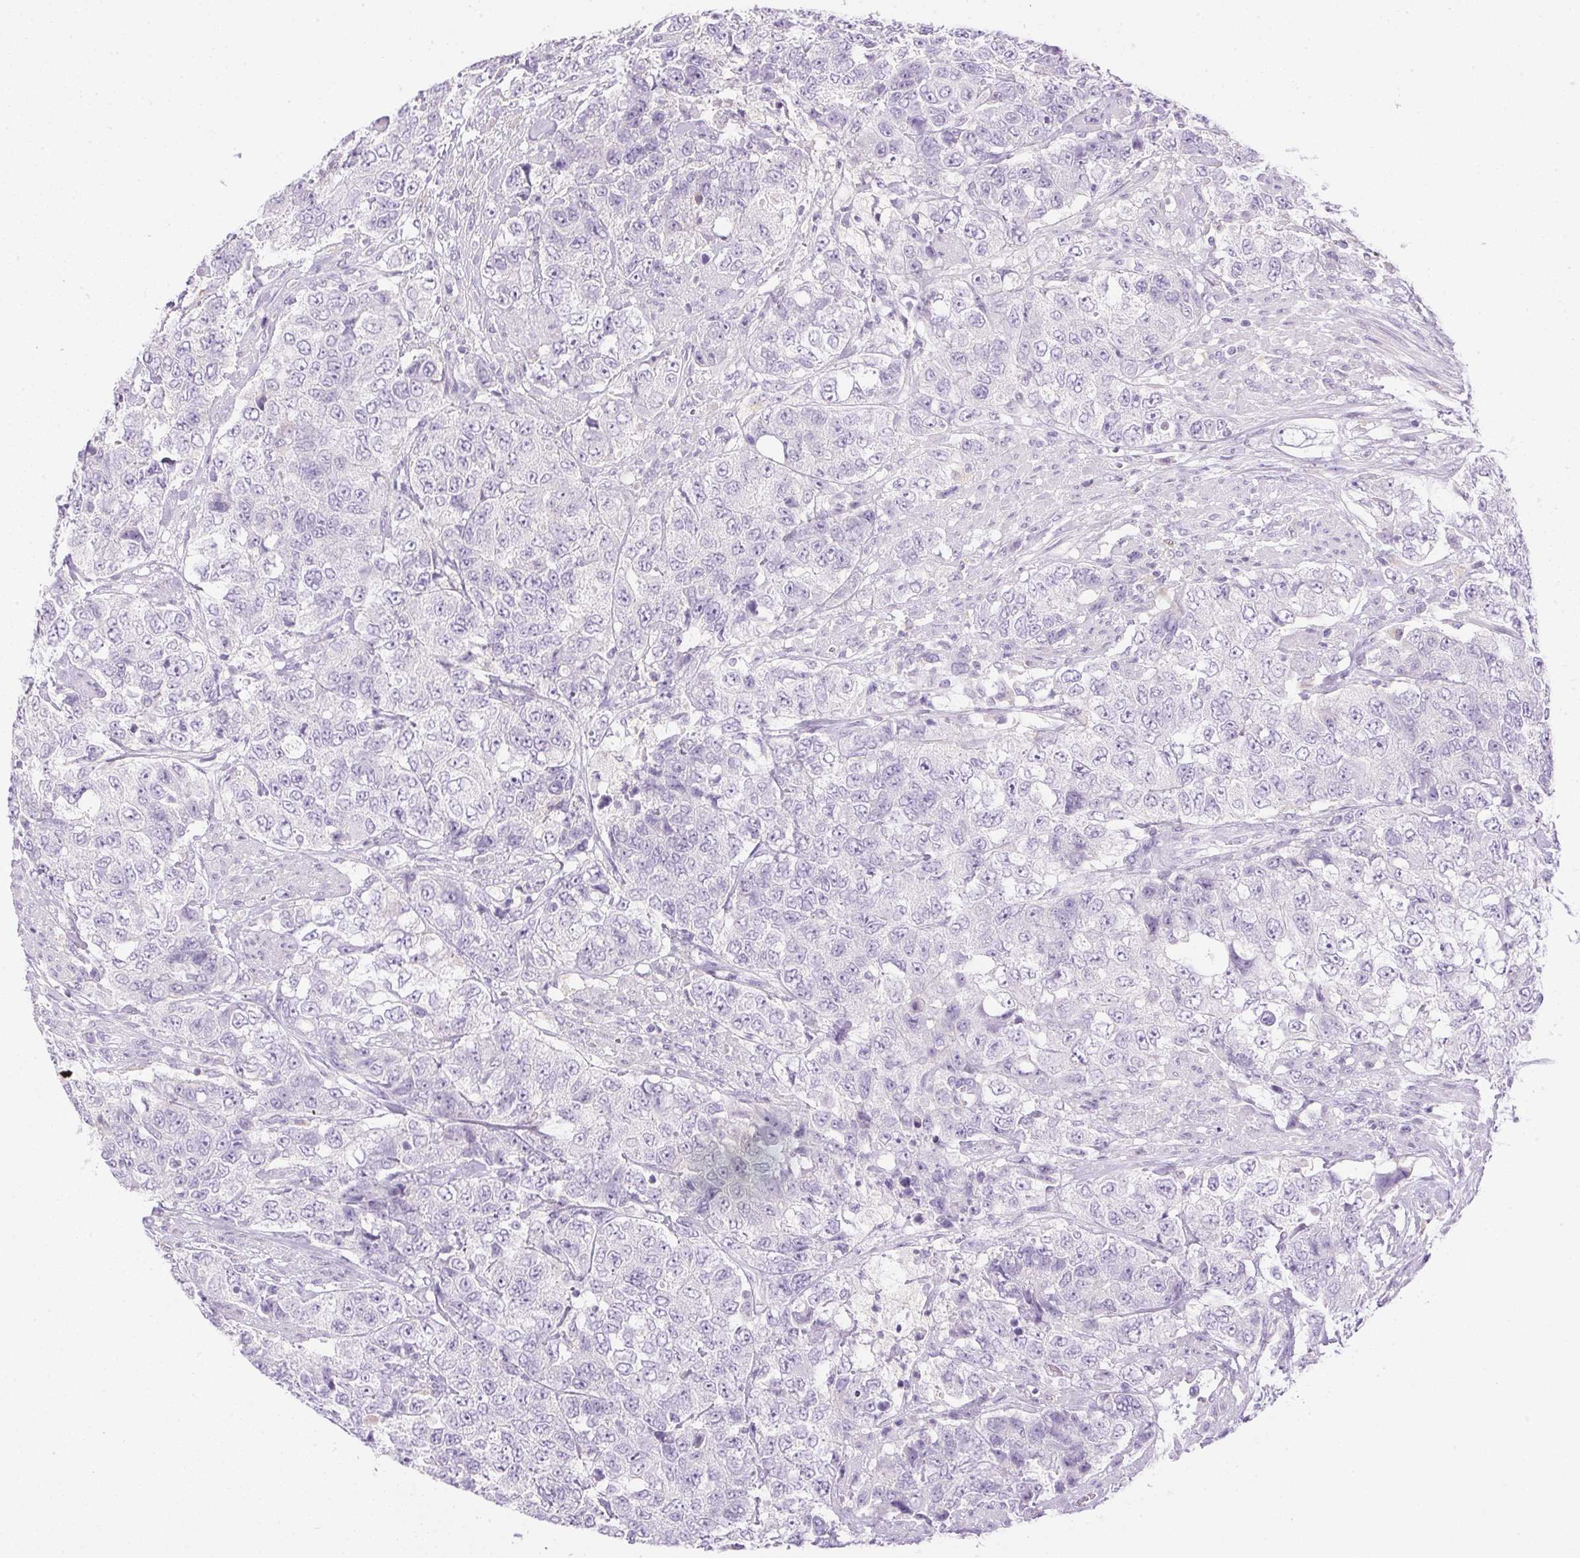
{"staining": {"intensity": "negative", "quantity": "none", "location": "none"}, "tissue": "urothelial cancer", "cell_type": "Tumor cells", "image_type": "cancer", "snomed": [{"axis": "morphology", "description": "Urothelial carcinoma, High grade"}, {"axis": "topography", "description": "Urinary bladder"}], "caption": "This photomicrograph is of urothelial cancer stained with immunohistochemistry (IHC) to label a protein in brown with the nuclei are counter-stained blue. There is no expression in tumor cells.", "gene": "ATP6V1G3", "patient": {"sex": "female", "age": 78}}